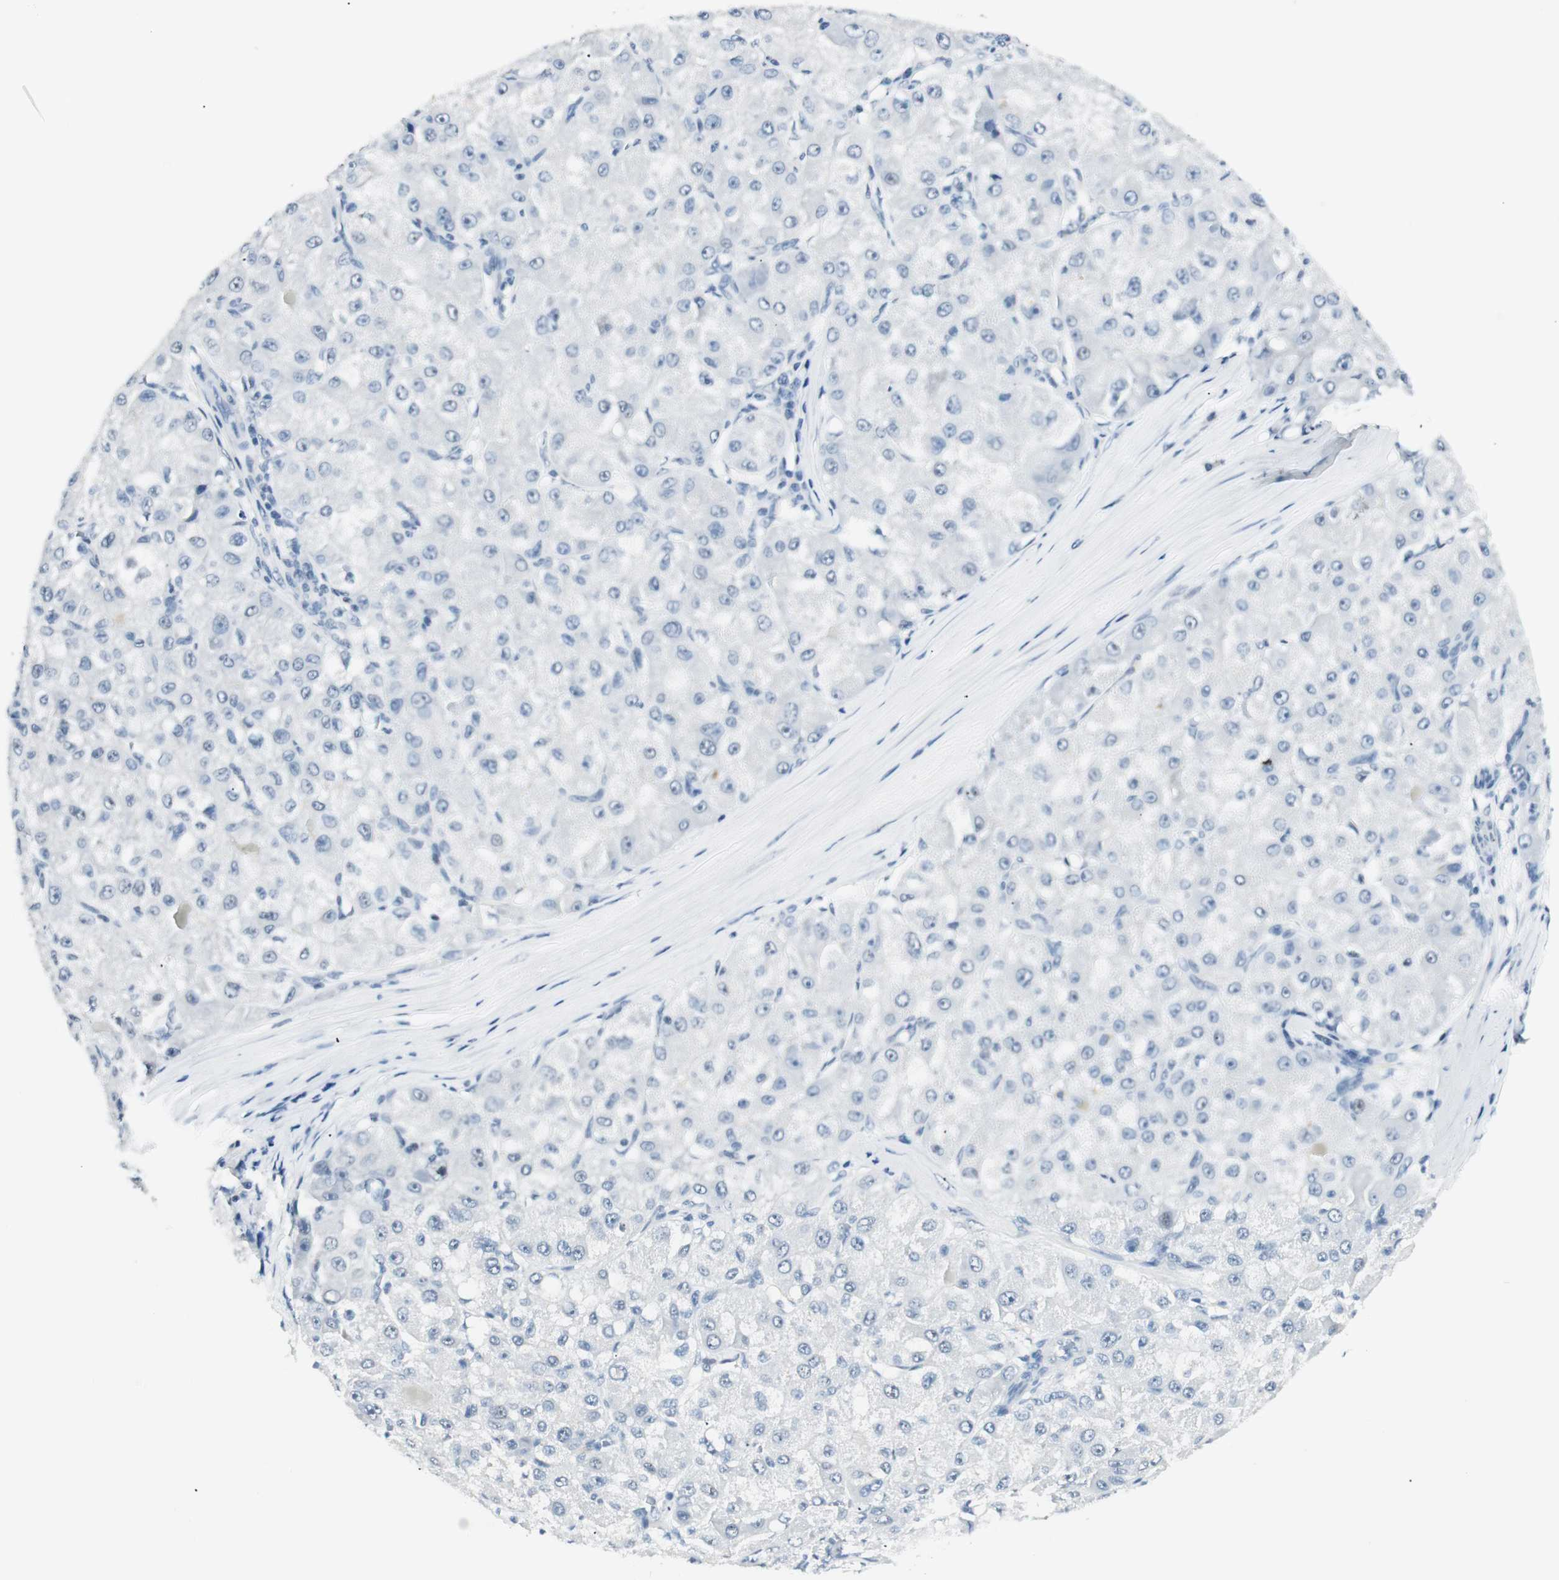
{"staining": {"intensity": "negative", "quantity": "none", "location": "none"}, "tissue": "liver cancer", "cell_type": "Tumor cells", "image_type": "cancer", "snomed": [{"axis": "morphology", "description": "Carcinoma, Hepatocellular, NOS"}, {"axis": "topography", "description": "Liver"}], "caption": "This is an immunohistochemistry micrograph of human liver cancer. There is no expression in tumor cells.", "gene": "HOXB13", "patient": {"sex": "male", "age": 80}}